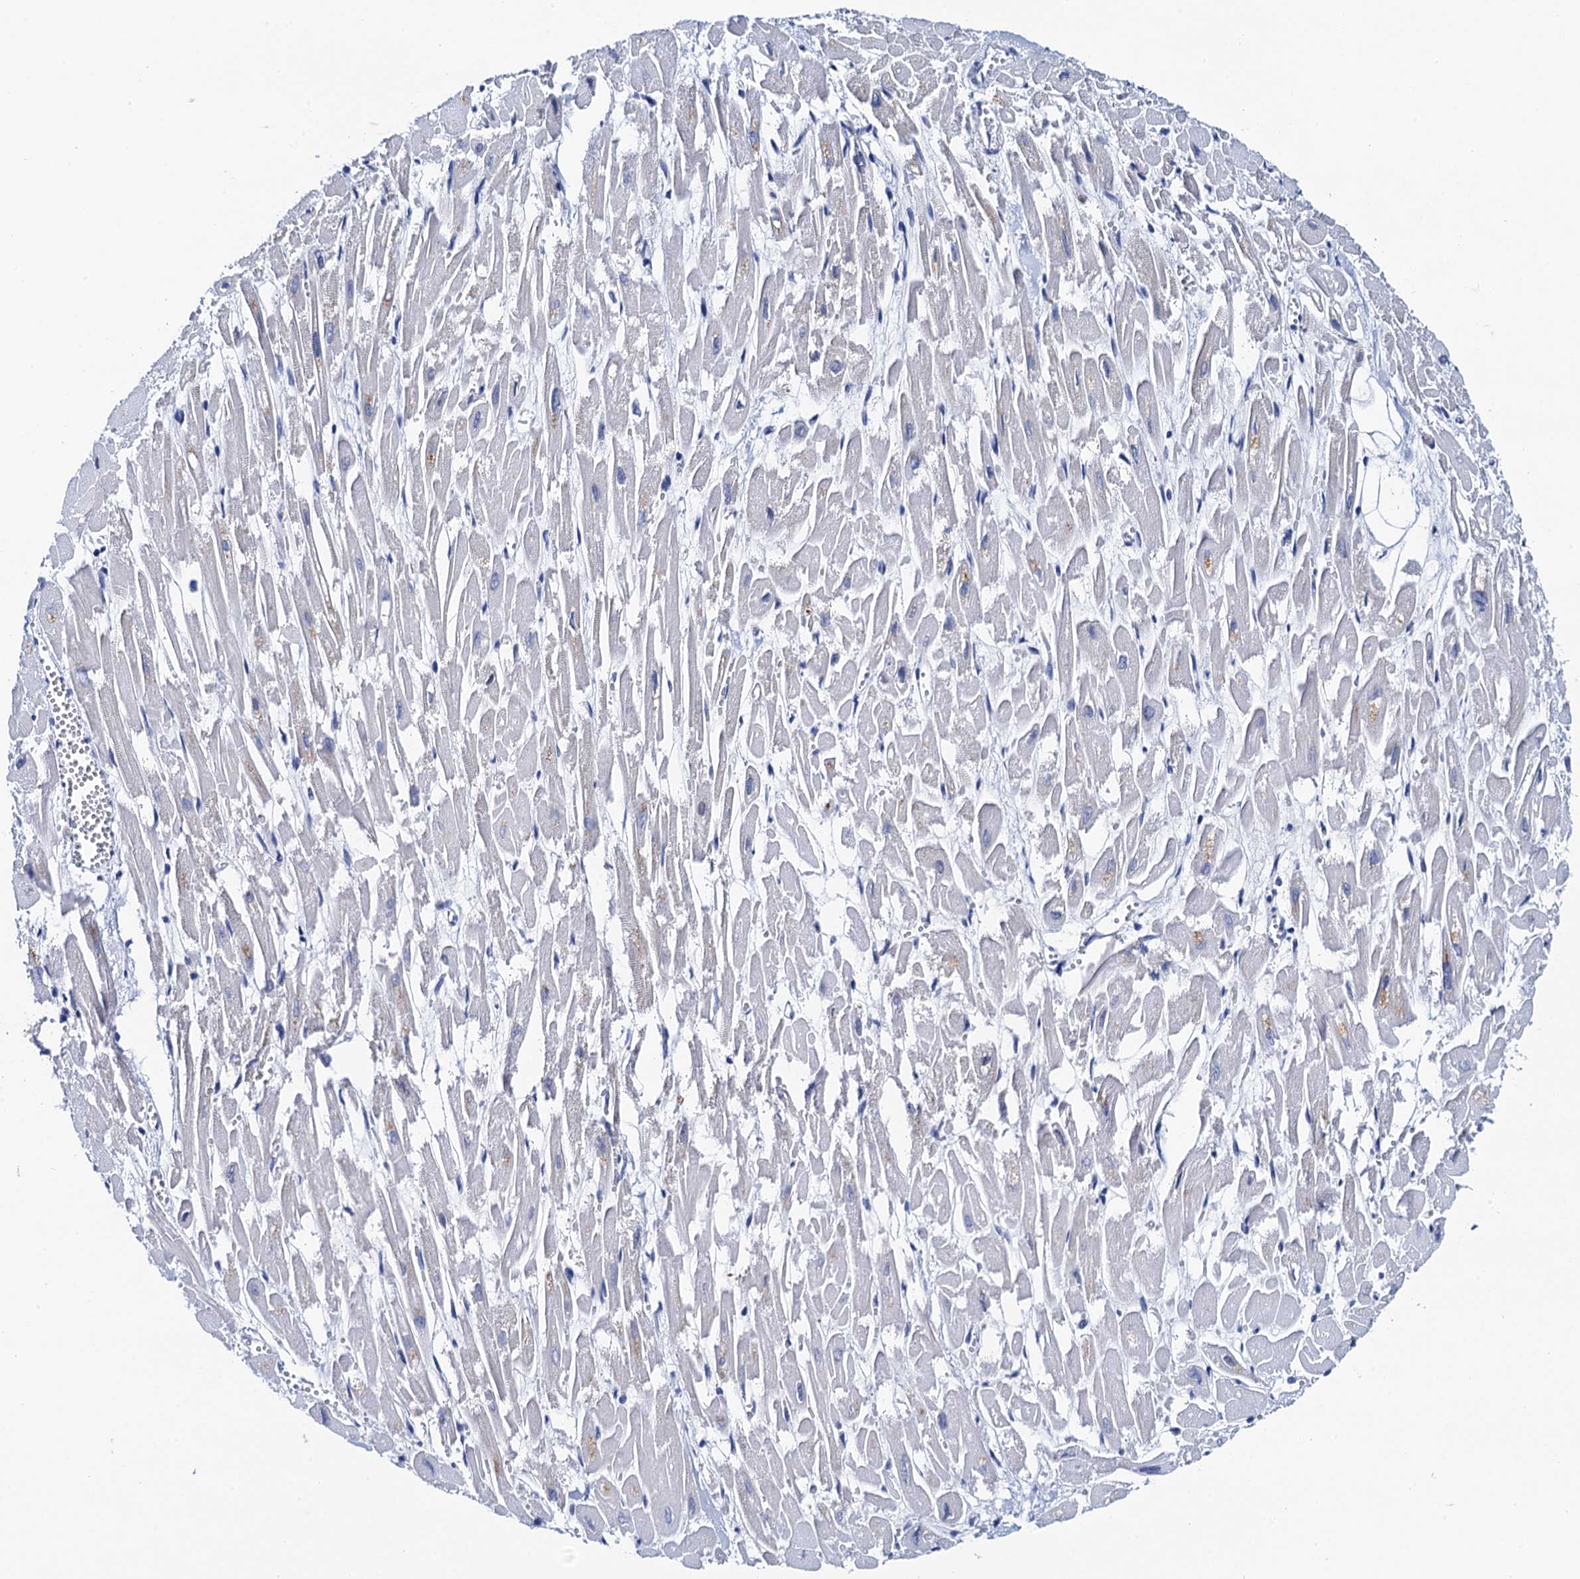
{"staining": {"intensity": "negative", "quantity": "none", "location": "none"}, "tissue": "heart muscle", "cell_type": "Cardiomyocytes", "image_type": "normal", "snomed": [{"axis": "morphology", "description": "Normal tissue, NOS"}, {"axis": "topography", "description": "Heart"}], "caption": "High power microscopy photomicrograph of an immunohistochemistry (IHC) image of benign heart muscle, revealing no significant positivity in cardiomyocytes. (DAB (3,3'-diaminobenzidine) immunohistochemistry, high magnification).", "gene": "LYPD3", "patient": {"sex": "male", "age": 54}}